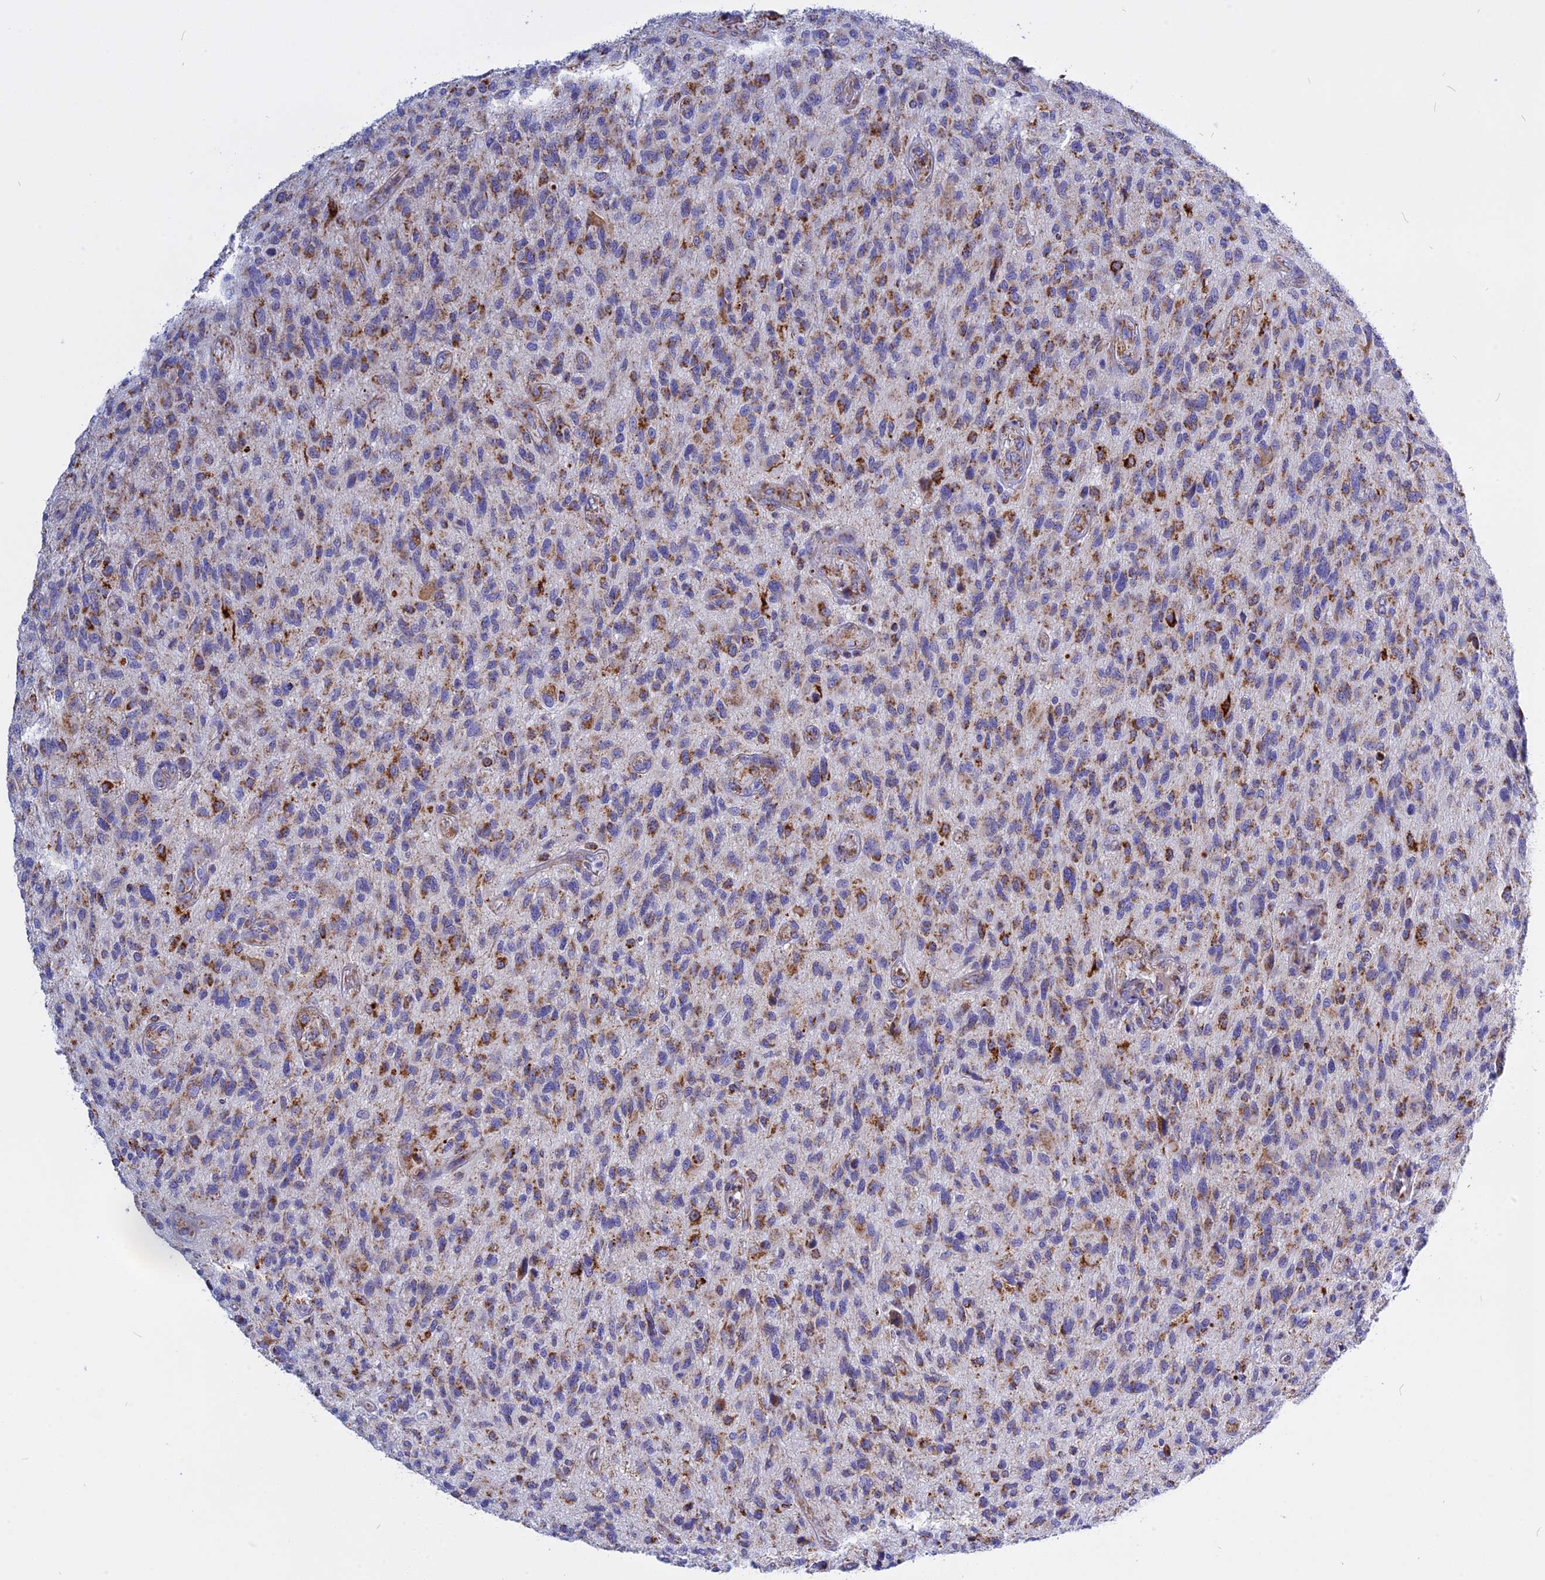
{"staining": {"intensity": "moderate", "quantity": ">75%", "location": "cytoplasmic/membranous"}, "tissue": "glioma", "cell_type": "Tumor cells", "image_type": "cancer", "snomed": [{"axis": "morphology", "description": "Glioma, malignant, High grade"}, {"axis": "topography", "description": "Brain"}], "caption": "This is an image of immunohistochemistry staining of glioma, which shows moderate expression in the cytoplasmic/membranous of tumor cells.", "gene": "VDAC2", "patient": {"sex": "male", "age": 47}}